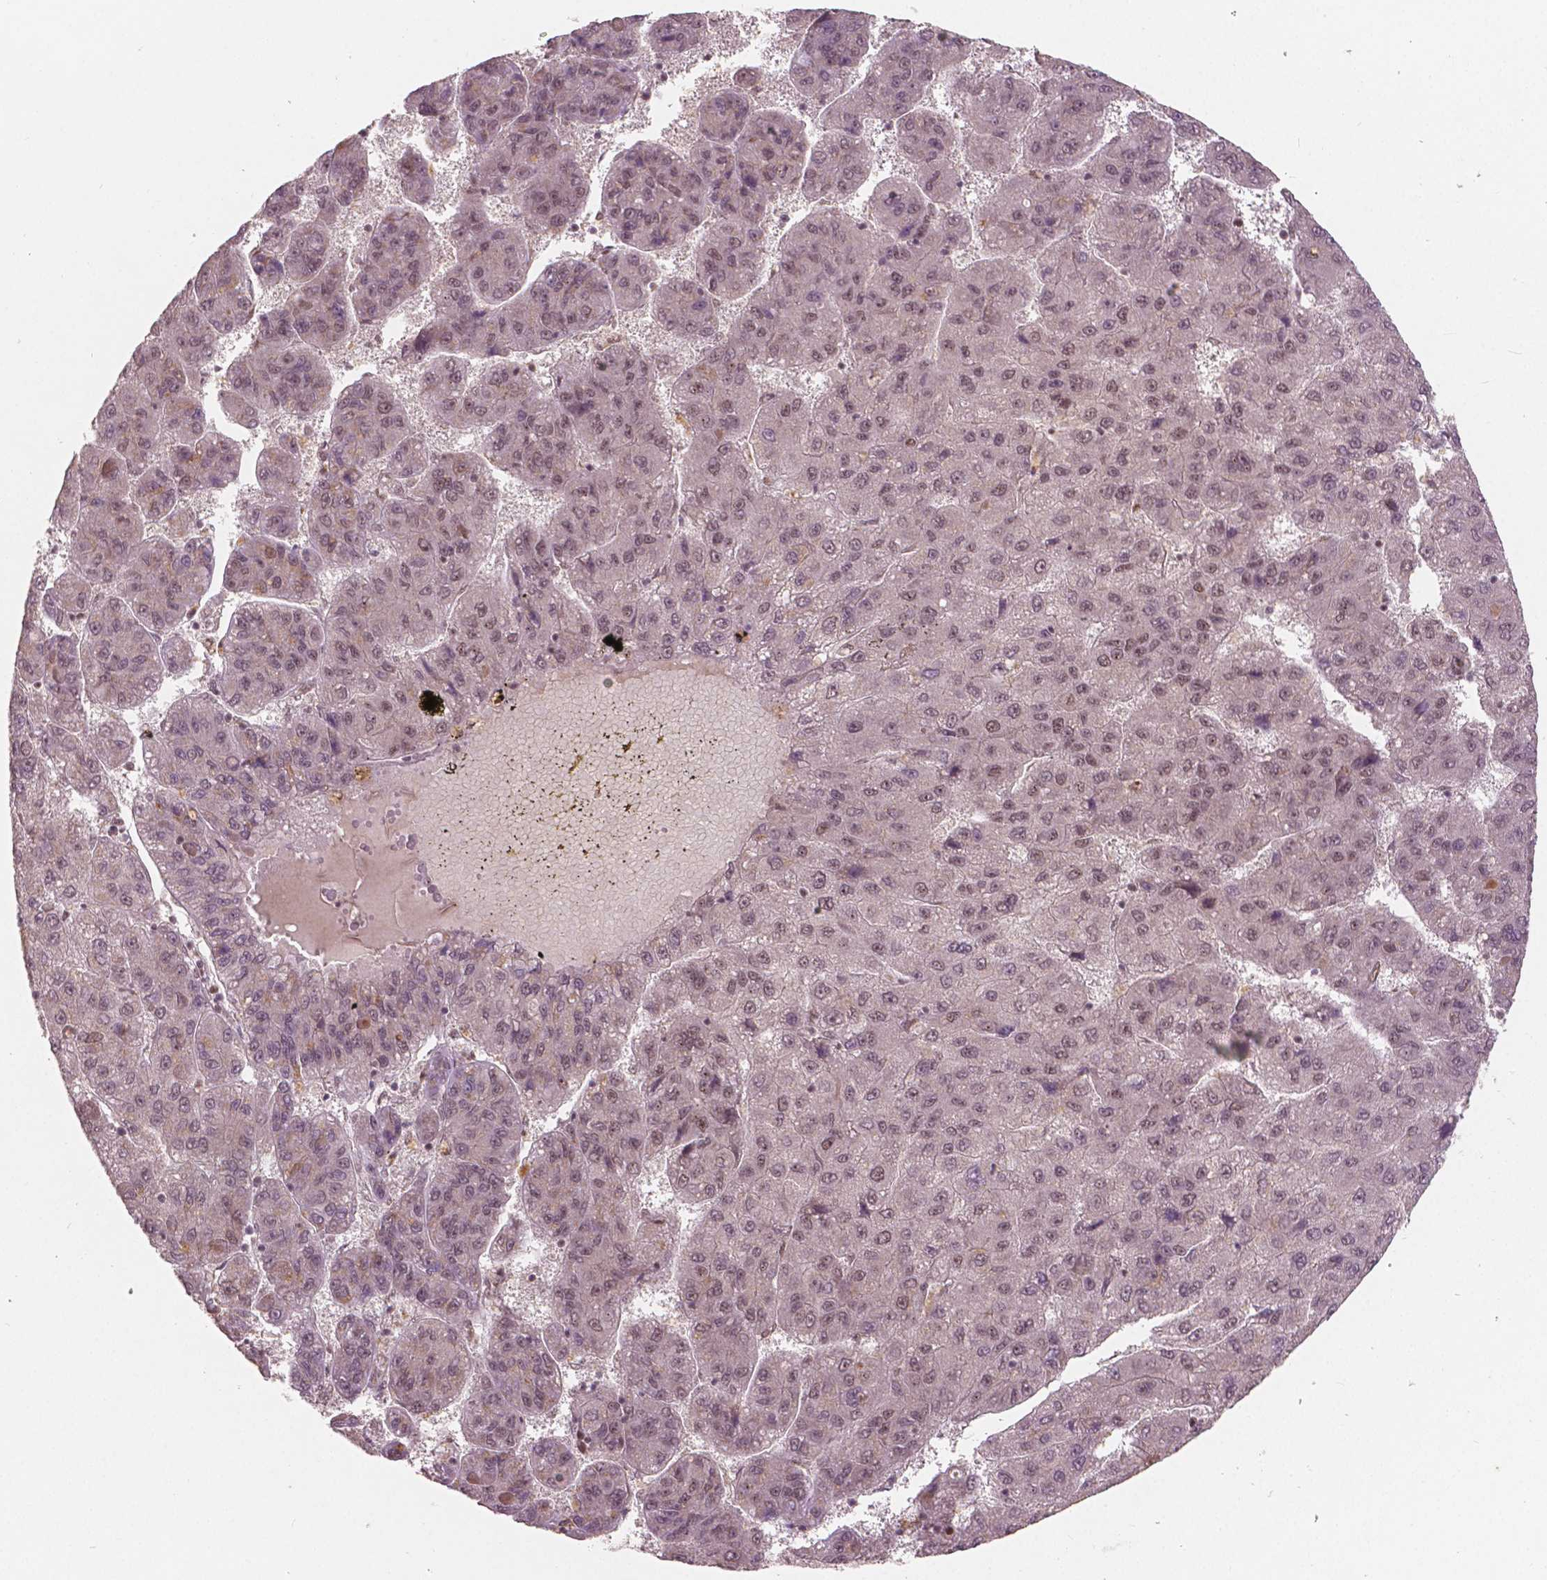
{"staining": {"intensity": "weak", "quantity": "25%-75%", "location": "nuclear"}, "tissue": "liver cancer", "cell_type": "Tumor cells", "image_type": "cancer", "snomed": [{"axis": "morphology", "description": "Carcinoma, Hepatocellular, NOS"}, {"axis": "topography", "description": "Liver"}], "caption": "Tumor cells display low levels of weak nuclear staining in approximately 25%-75% of cells in human liver hepatocellular carcinoma. (Stains: DAB (3,3'-diaminobenzidine) in brown, nuclei in blue, Microscopy: brightfield microscopy at high magnification).", "gene": "NSD2", "patient": {"sex": "female", "age": 82}}